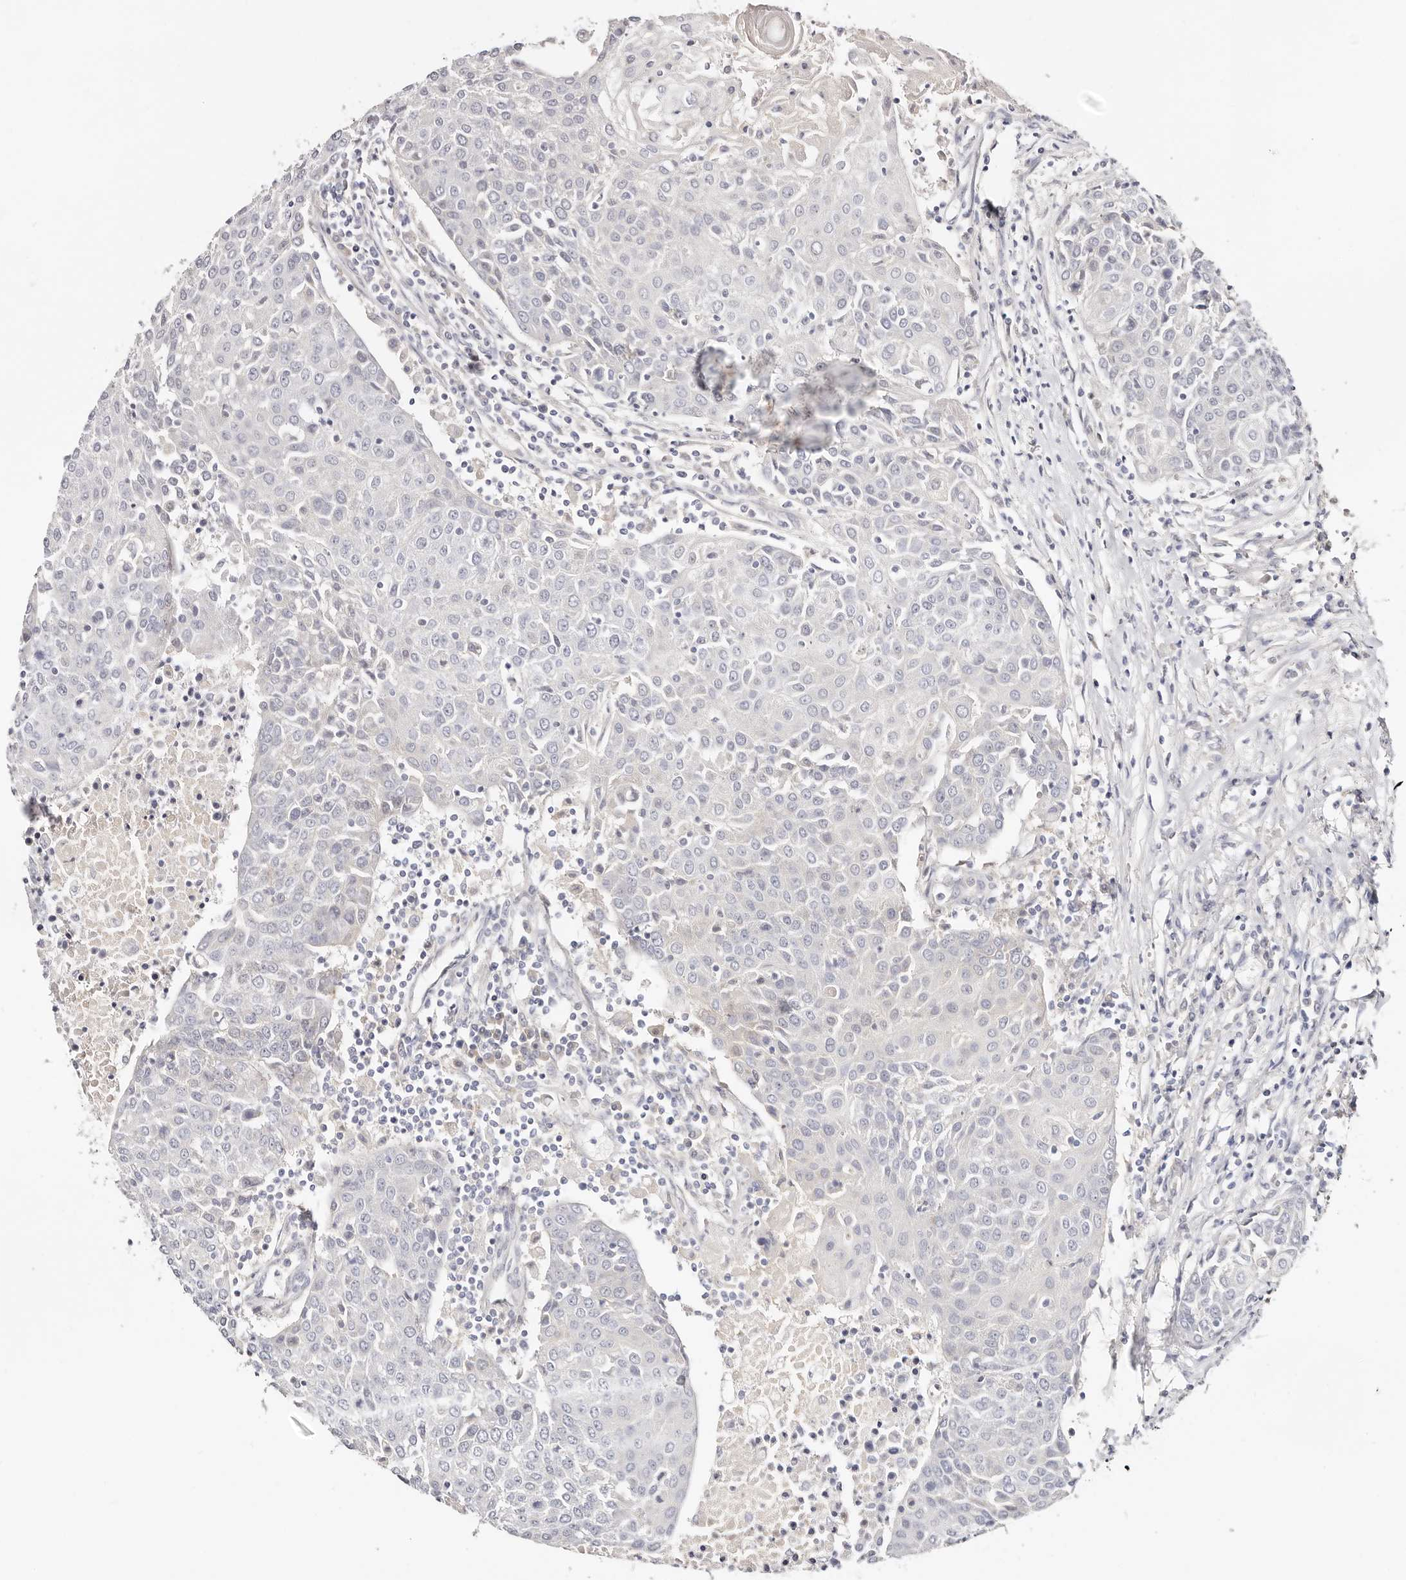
{"staining": {"intensity": "negative", "quantity": "none", "location": "none"}, "tissue": "urothelial cancer", "cell_type": "Tumor cells", "image_type": "cancer", "snomed": [{"axis": "morphology", "description": "Urothelial carcinoma, High grade"}, {"axis": "topography", "description": "Urinary bladder"}], "caption": "Immunohistochemistry (IHC) of urothelial cancer shows no positivity in tumor cells. Nuclei are stained in blue.", "gene": "DNASE1", "patient": {"sex": "female", "age": 85}}